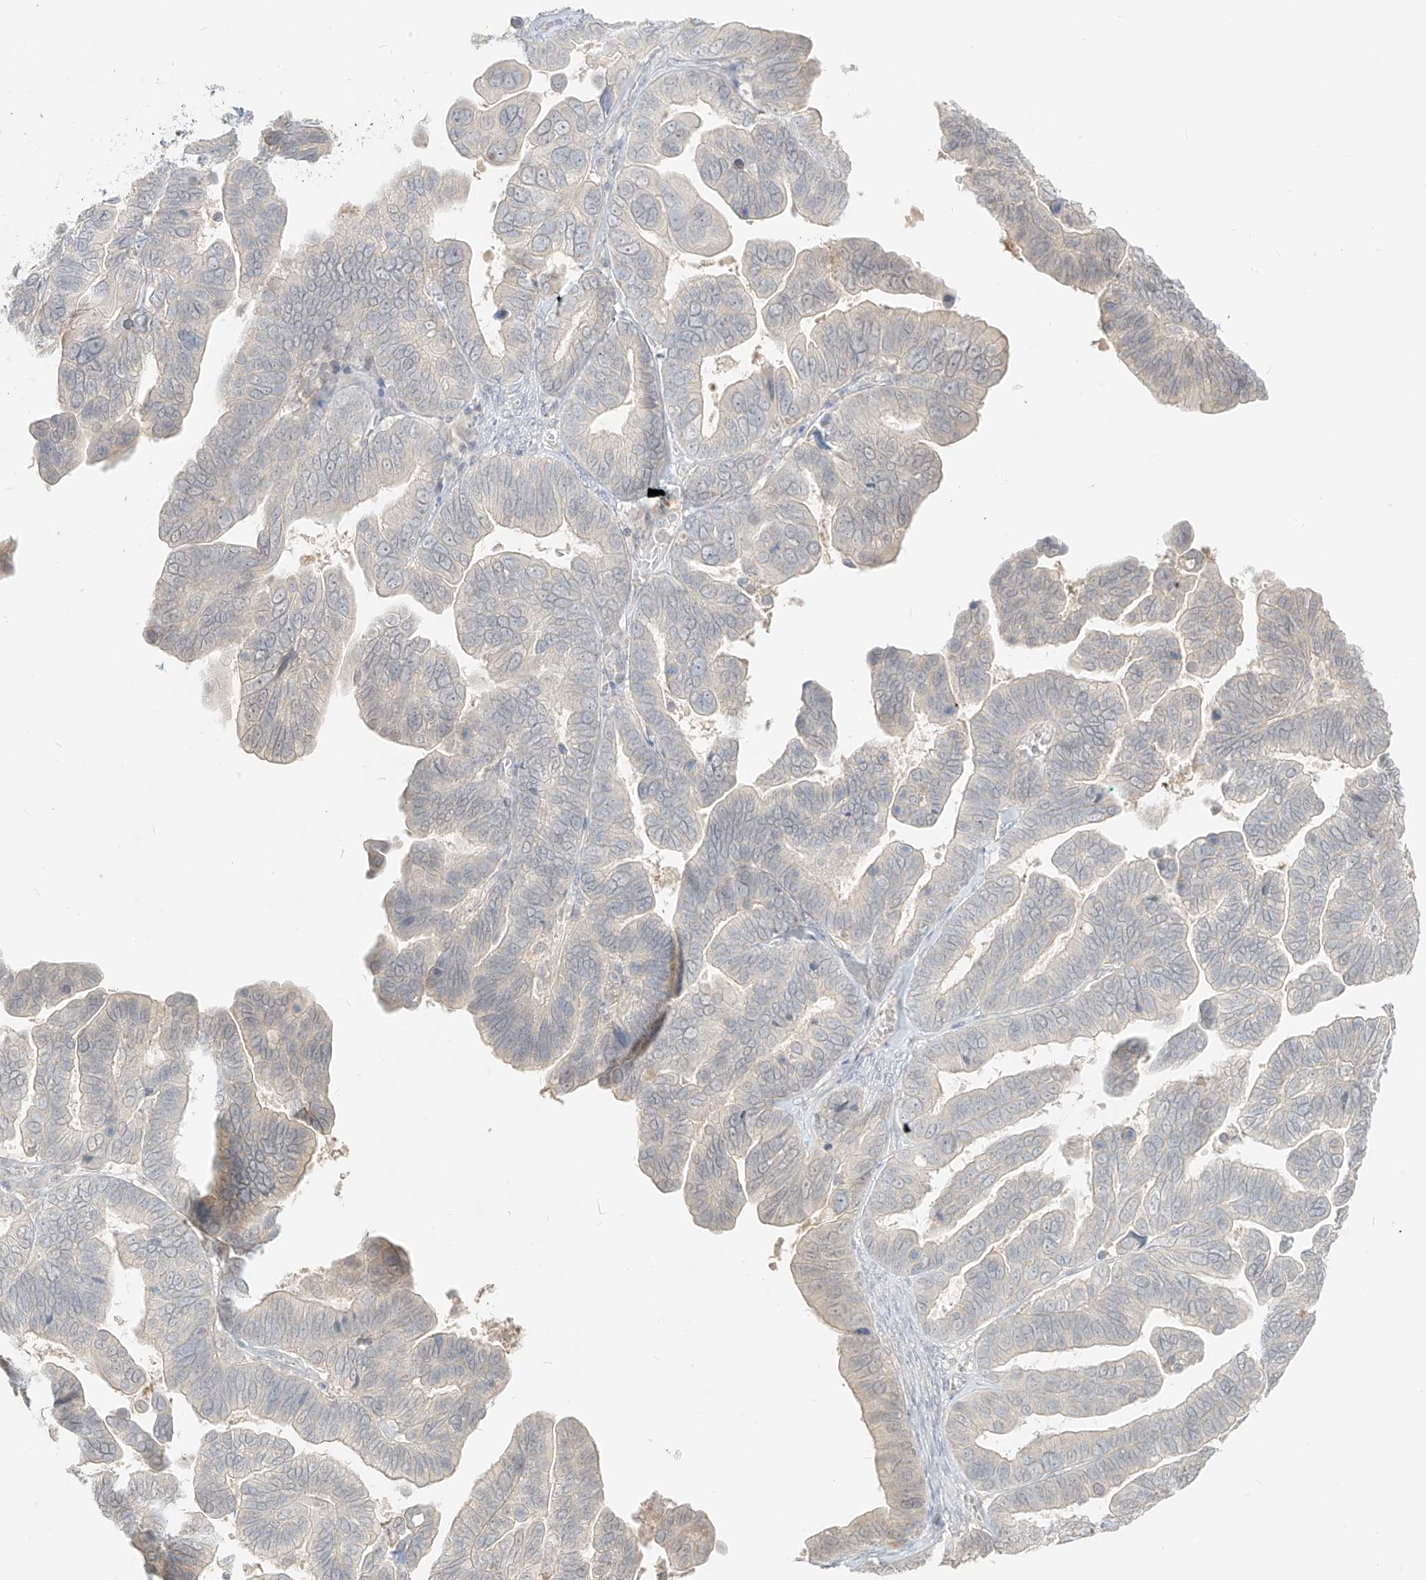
{"staining": {"intensity": "negative", "quantity": "none", "location": "none"}, "tissue": "ovarian cancer", "cell_type": "Tumor cells", "image_type": "cancer", "snomed": [{"axis": "morphology", "description": "Cystadenocarcinoma, serous, NOS"}, {"axis": "topography", "description": "Ovary"}], "caption": "High magnification brightfield microscopy of ovarian cancer (serous cystadenocarcinoma) stained with DAB (brown) and counterstained with hematoxylin (blue): tumor cells show no significant staining.", "gene": "LIPT1", "patient": {"sex": "female", "age": 56}}